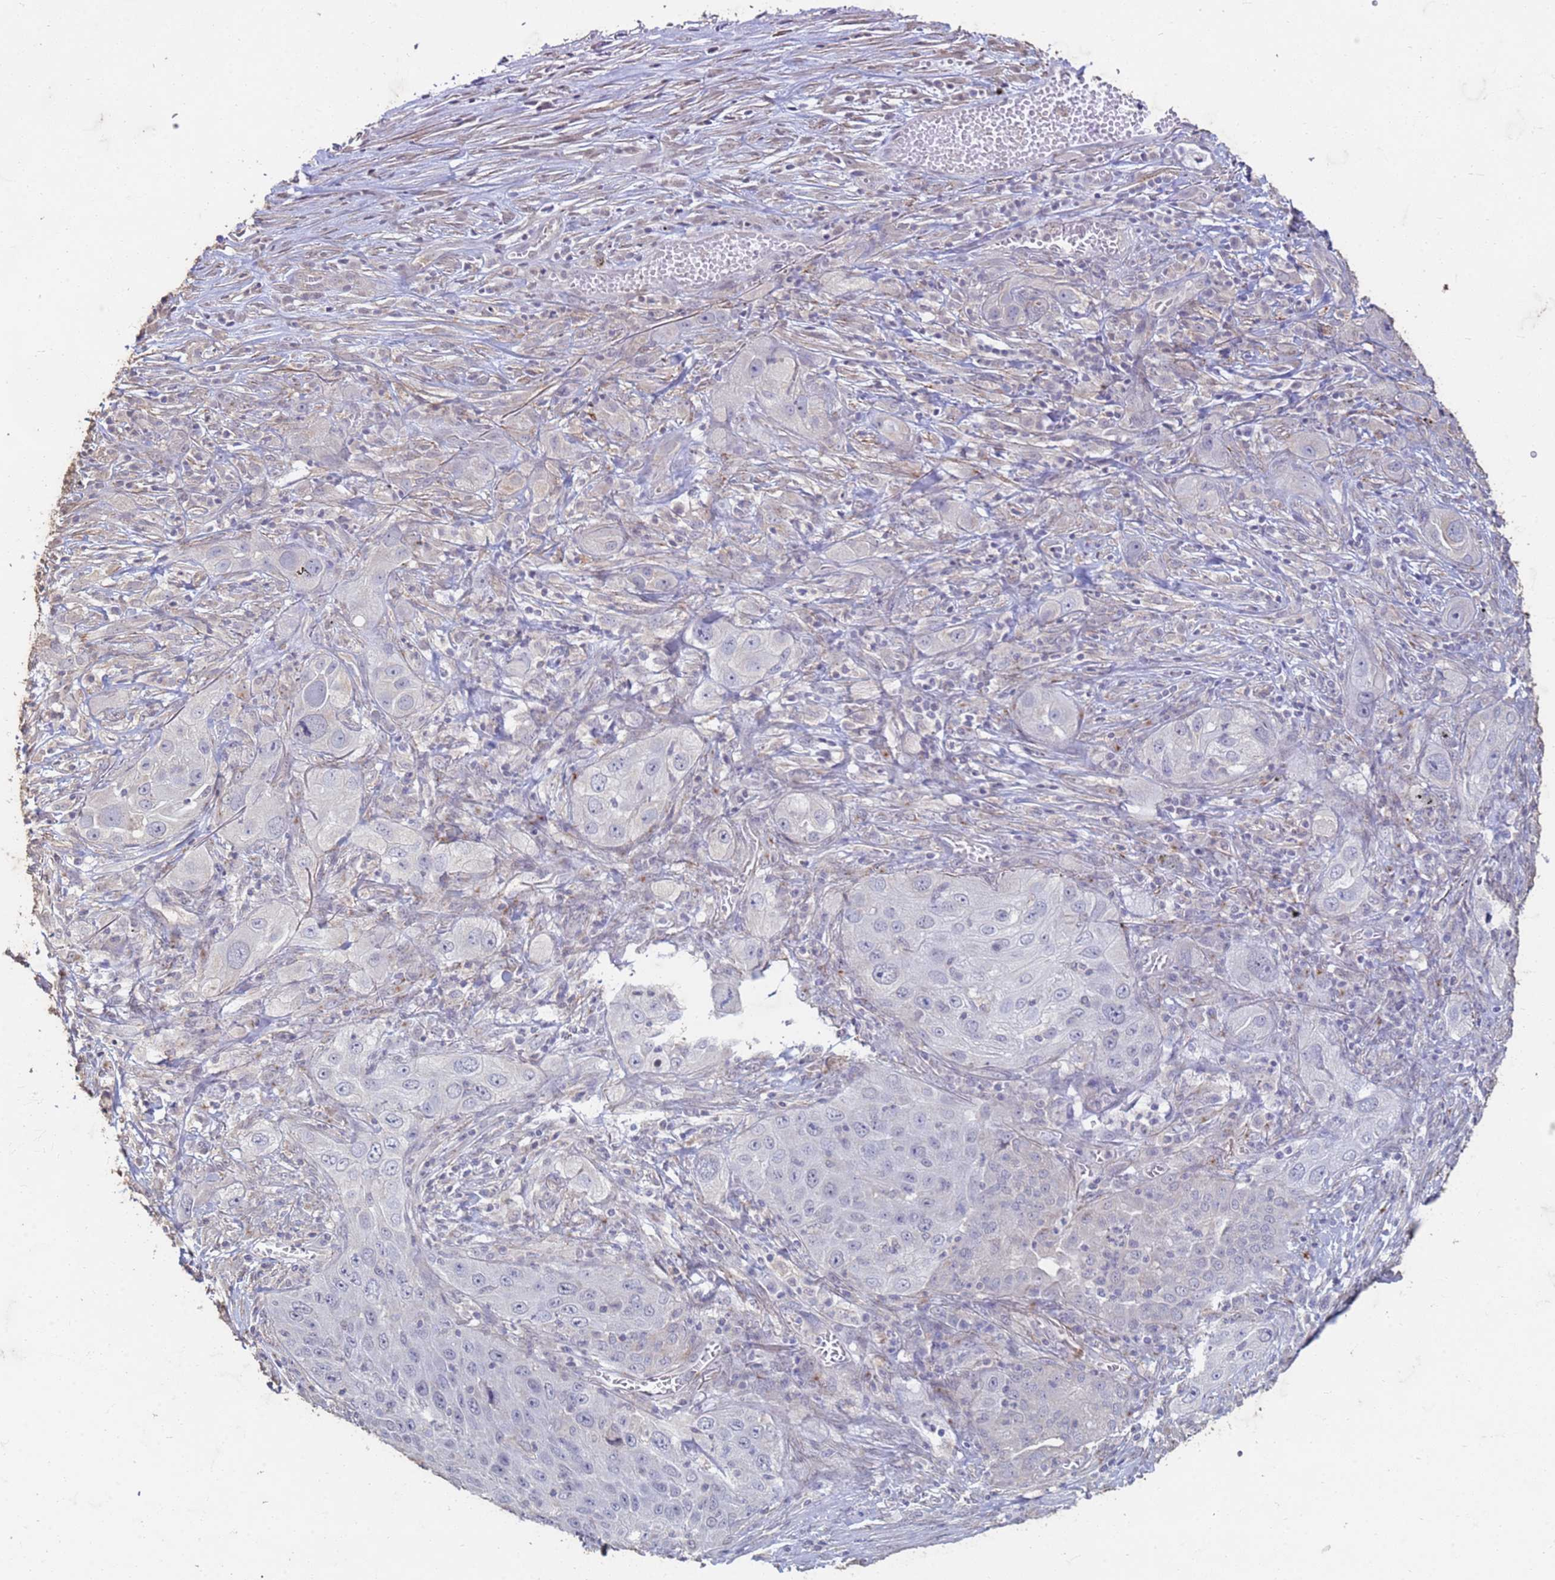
{"staining": {"intensity": "negative", "quantity": "none", "location": "none"}, "tissue": "lung cancer", "cell_type": "Tumor cells", "image_type": "cancer", "snomed": [{"axis": "morphology", "description": "Squamous cell carcinoma, NOS"}, {"axis": "topography", "description": "Lung"}], "caption": "Immunohistochemistry (IHC) photomicrograph of human squamous cell carcinoma (lung) stained for a protein (brown), which demonstrates no staining in tumor cells. The staining is performed using DAB (3,3'-diaminobenzidine) brown chromogen with nuclei counter-stained in using hematoxylin.", "gene": "SLC25A15", "patient": {"sex": "female", "age": 69}}